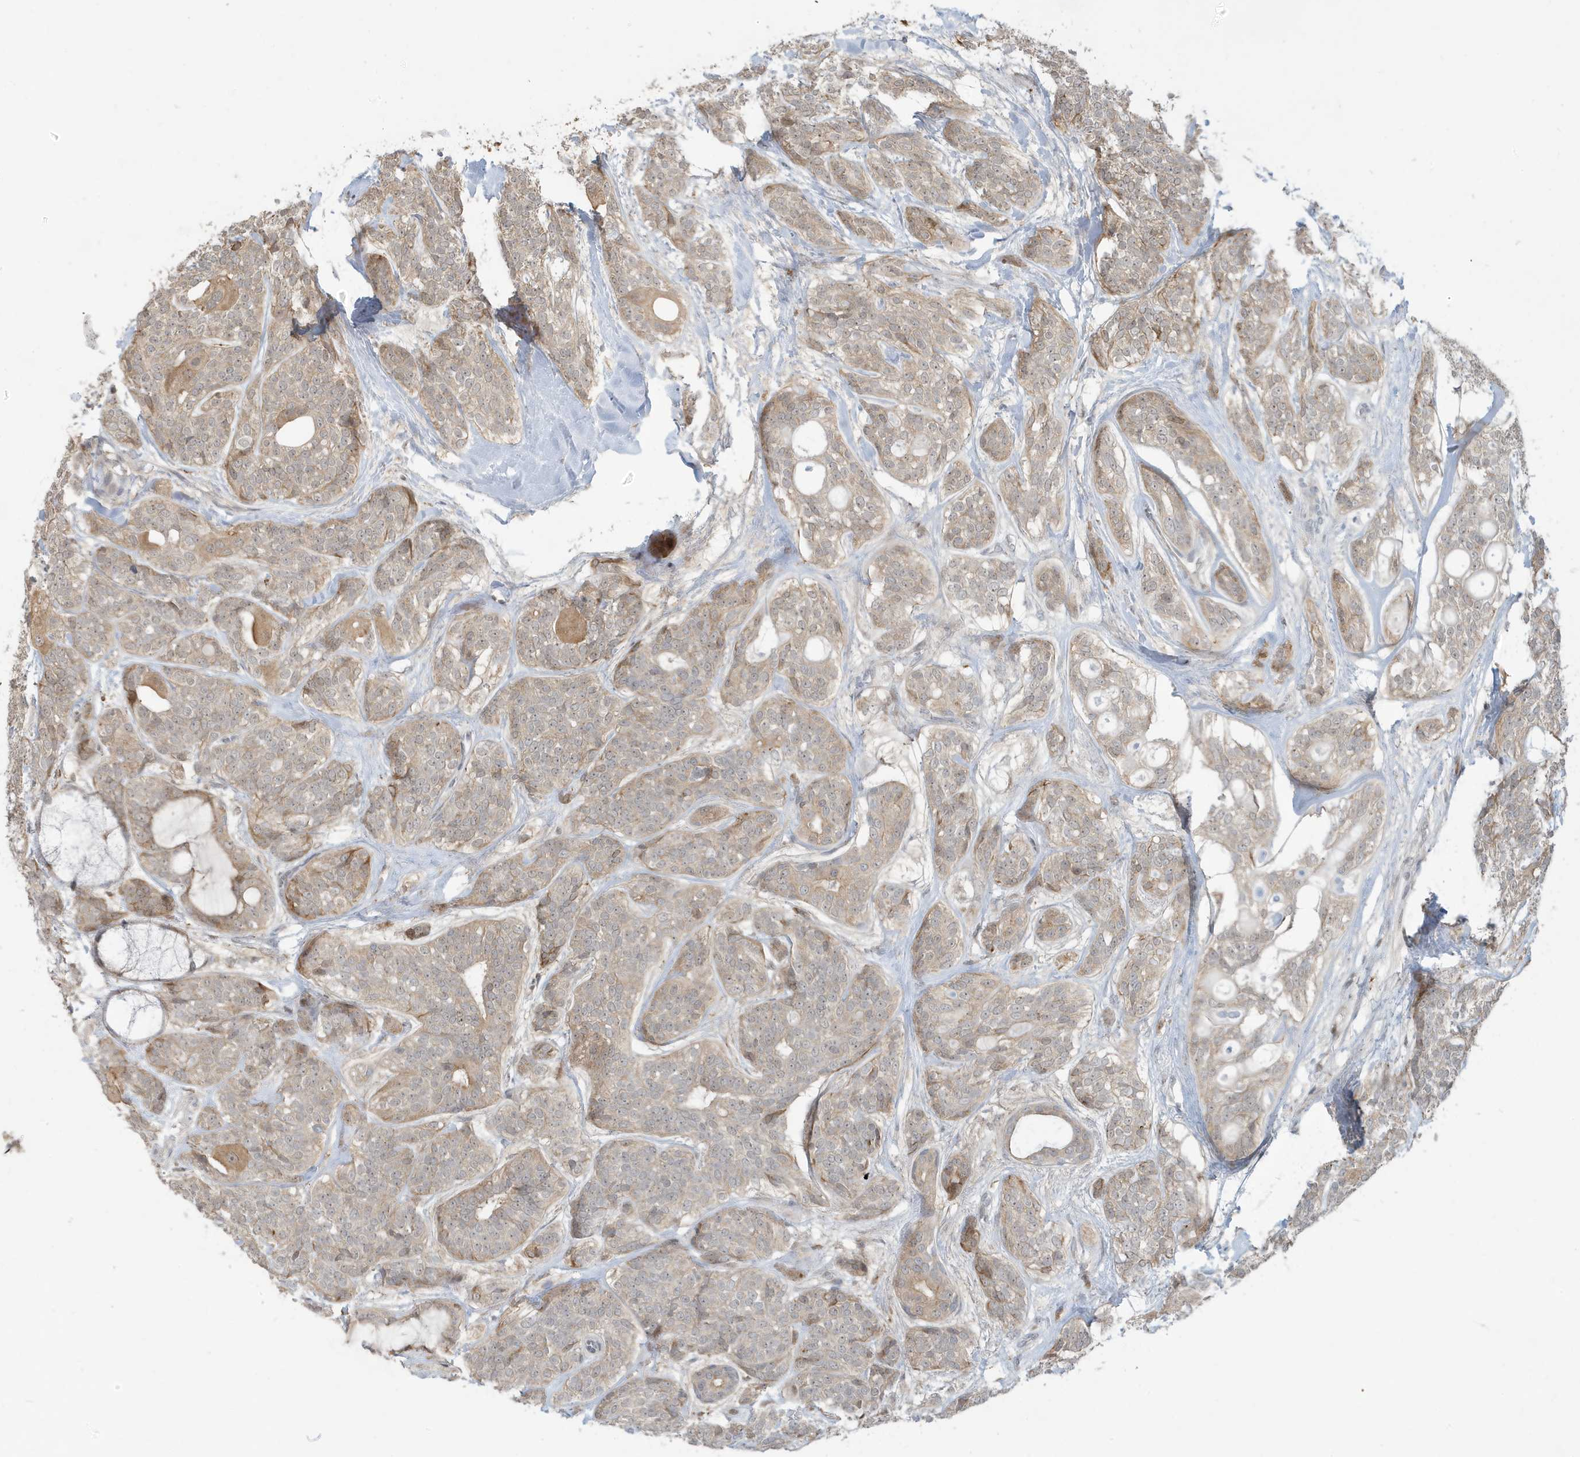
{"staining": {"intensity": "moderate", "quantity": "25%-75%", "location": "cytoplasmic/membranous"}, "tissue": "head and neck cancer", "cell_type": "Tumor cells", "image_type": "cancer", "snomed": [{"axis": "morphology", "description": "Adenocarcinoma, NOS"}, {"axis": "topography", "description": "Head-Neck"}], "caption": "IHC image of neoplastic tissue: head and neck cancer (adenocarcinoma) stained using IHC exhibits medium levels of moderate protein expression localized specifically in the cytoplasmic/membranous of tumor cells, appearing as a cytoplasmic/membranous brown color.", "gene": "PRRT3", "patient": {"sex": "male", "age": 66}}